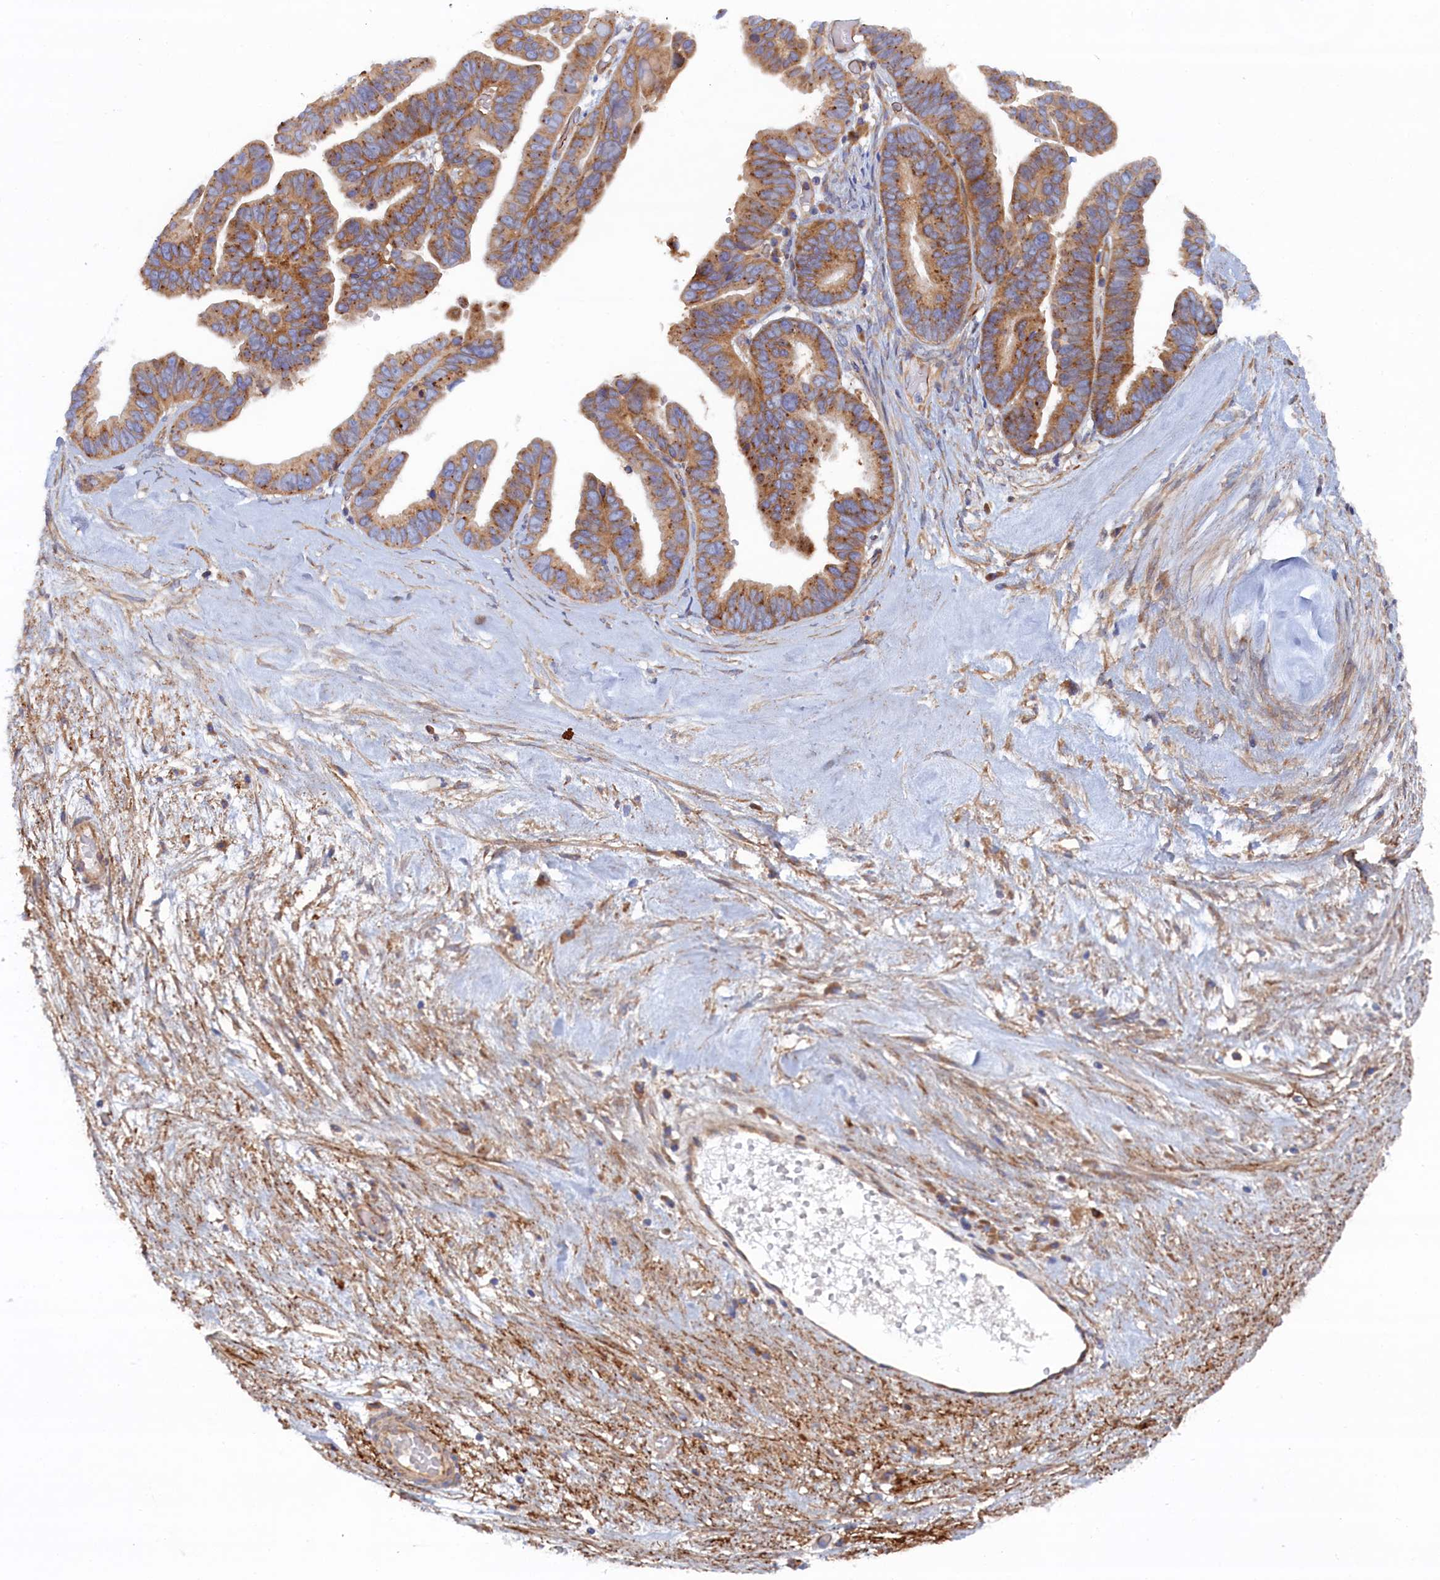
{"staining": {"intensity": "moderate", "quantity": "25%-75%", "location": "cytoplasmic/membranous"}, "tissue": "ovarian cancer", "cell_type": "Tumor cells", "image_type": "cancer", "snomed": [{"axis": "morphology", "description": "Cystadenocarcinoma, serous, NOS"}, {"axis": "topography", "description": "Ovary"}], "caption": "Protein staining shows moderate cytoplasmic/membranous staining in about 25%-75% of tumor cells in ovarian serous cystadenocarcinoma. The protein of interest is shown in brown color, while the nuclei are stained blue.", "gene": "TMEM196", "patient": {"sex": "female", "age": 56}}